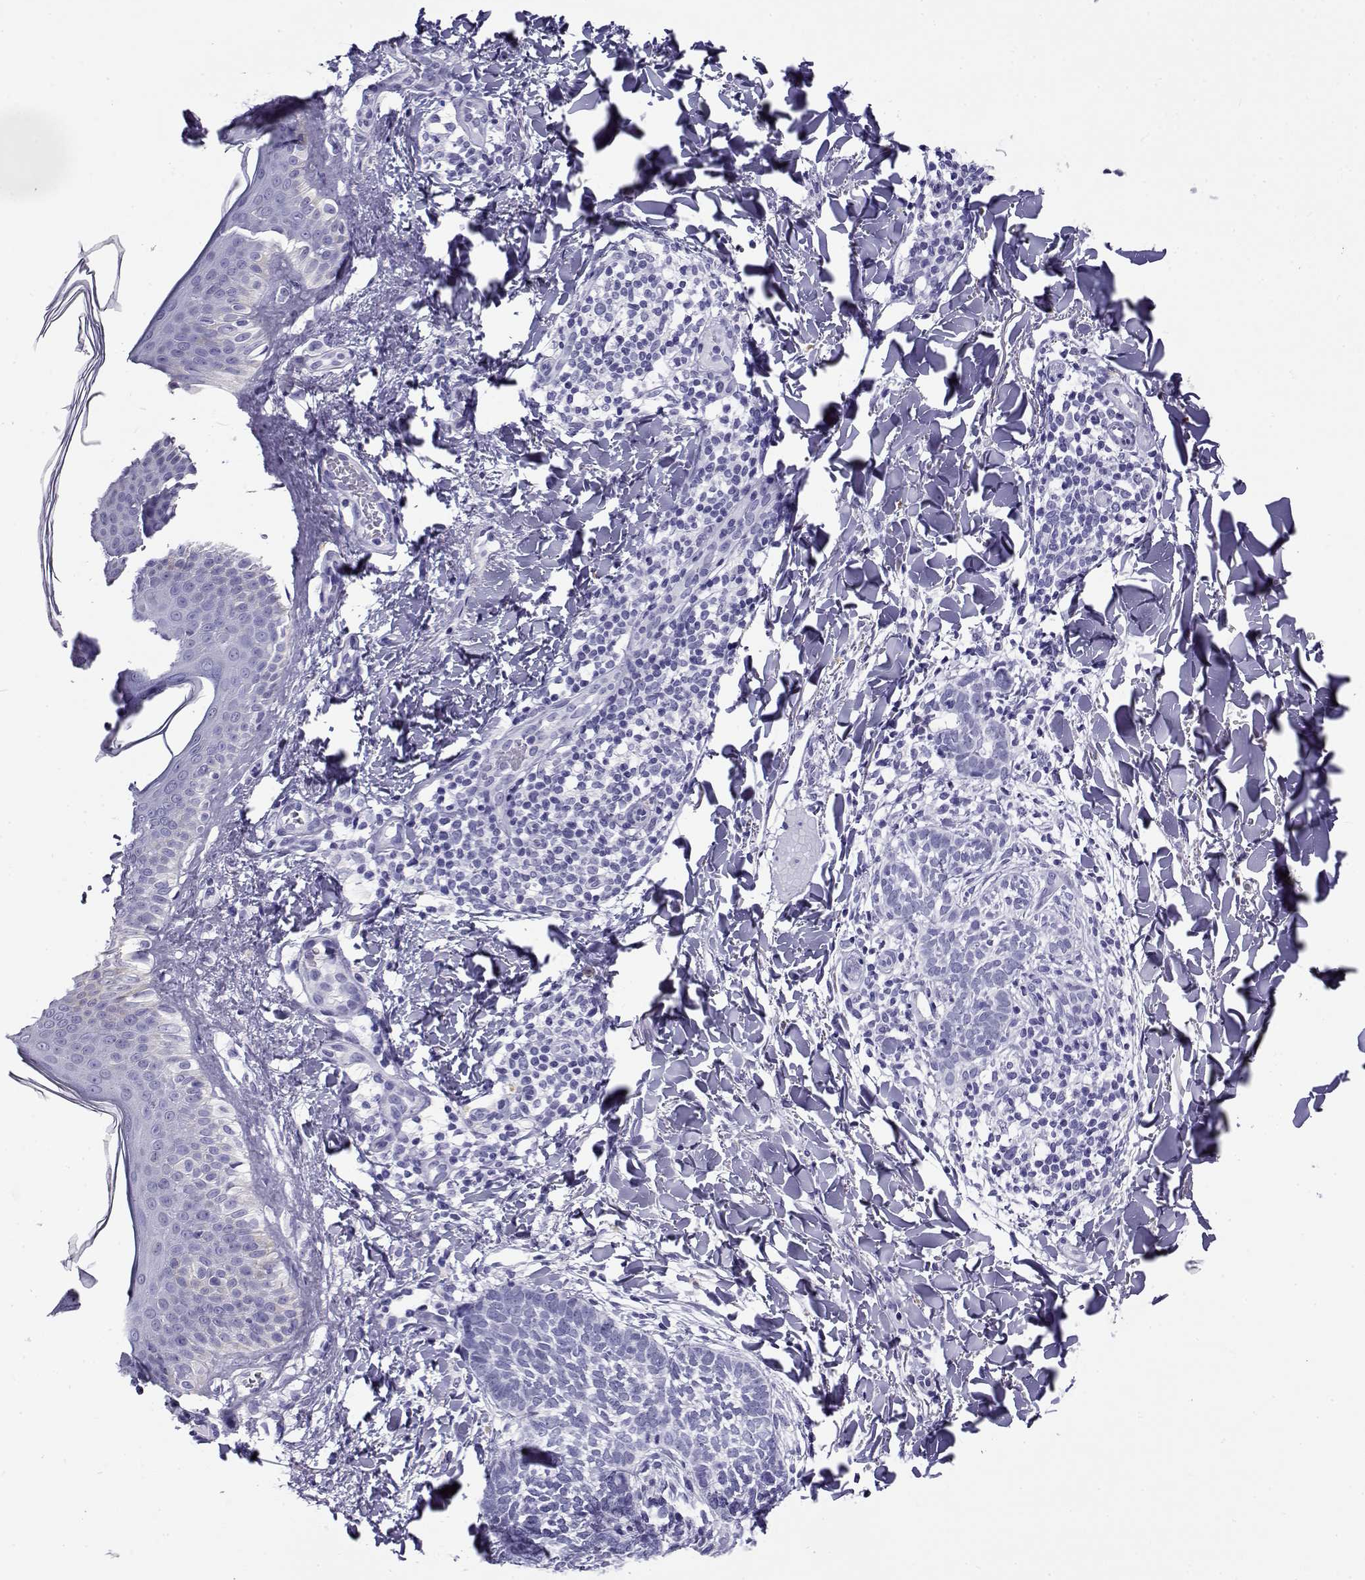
{"staining": {"intensity": "negative", "quantity": "none", "location": "none"}, "tissue": "skin cancer", "cell_type": "Tumor cells", "image_type": "cancer", "snomed": [{"axis": "morphology", "description": "Normal tissue, NOS"}, {"axis": "morphology", "description": "Basal cell carcinoma"}, {"axis": "topography", "description": "Skin"}], "caption": "An image of skin cancer (basal cell carcinoma) stained for a protein displays no brown staining in tumor cells. (Brightfield microscopy of DAB immunohistochemistry (IHC) at high magnification).", "gene": "CABS1", "patient": {"sex": "male", "age": 46}}